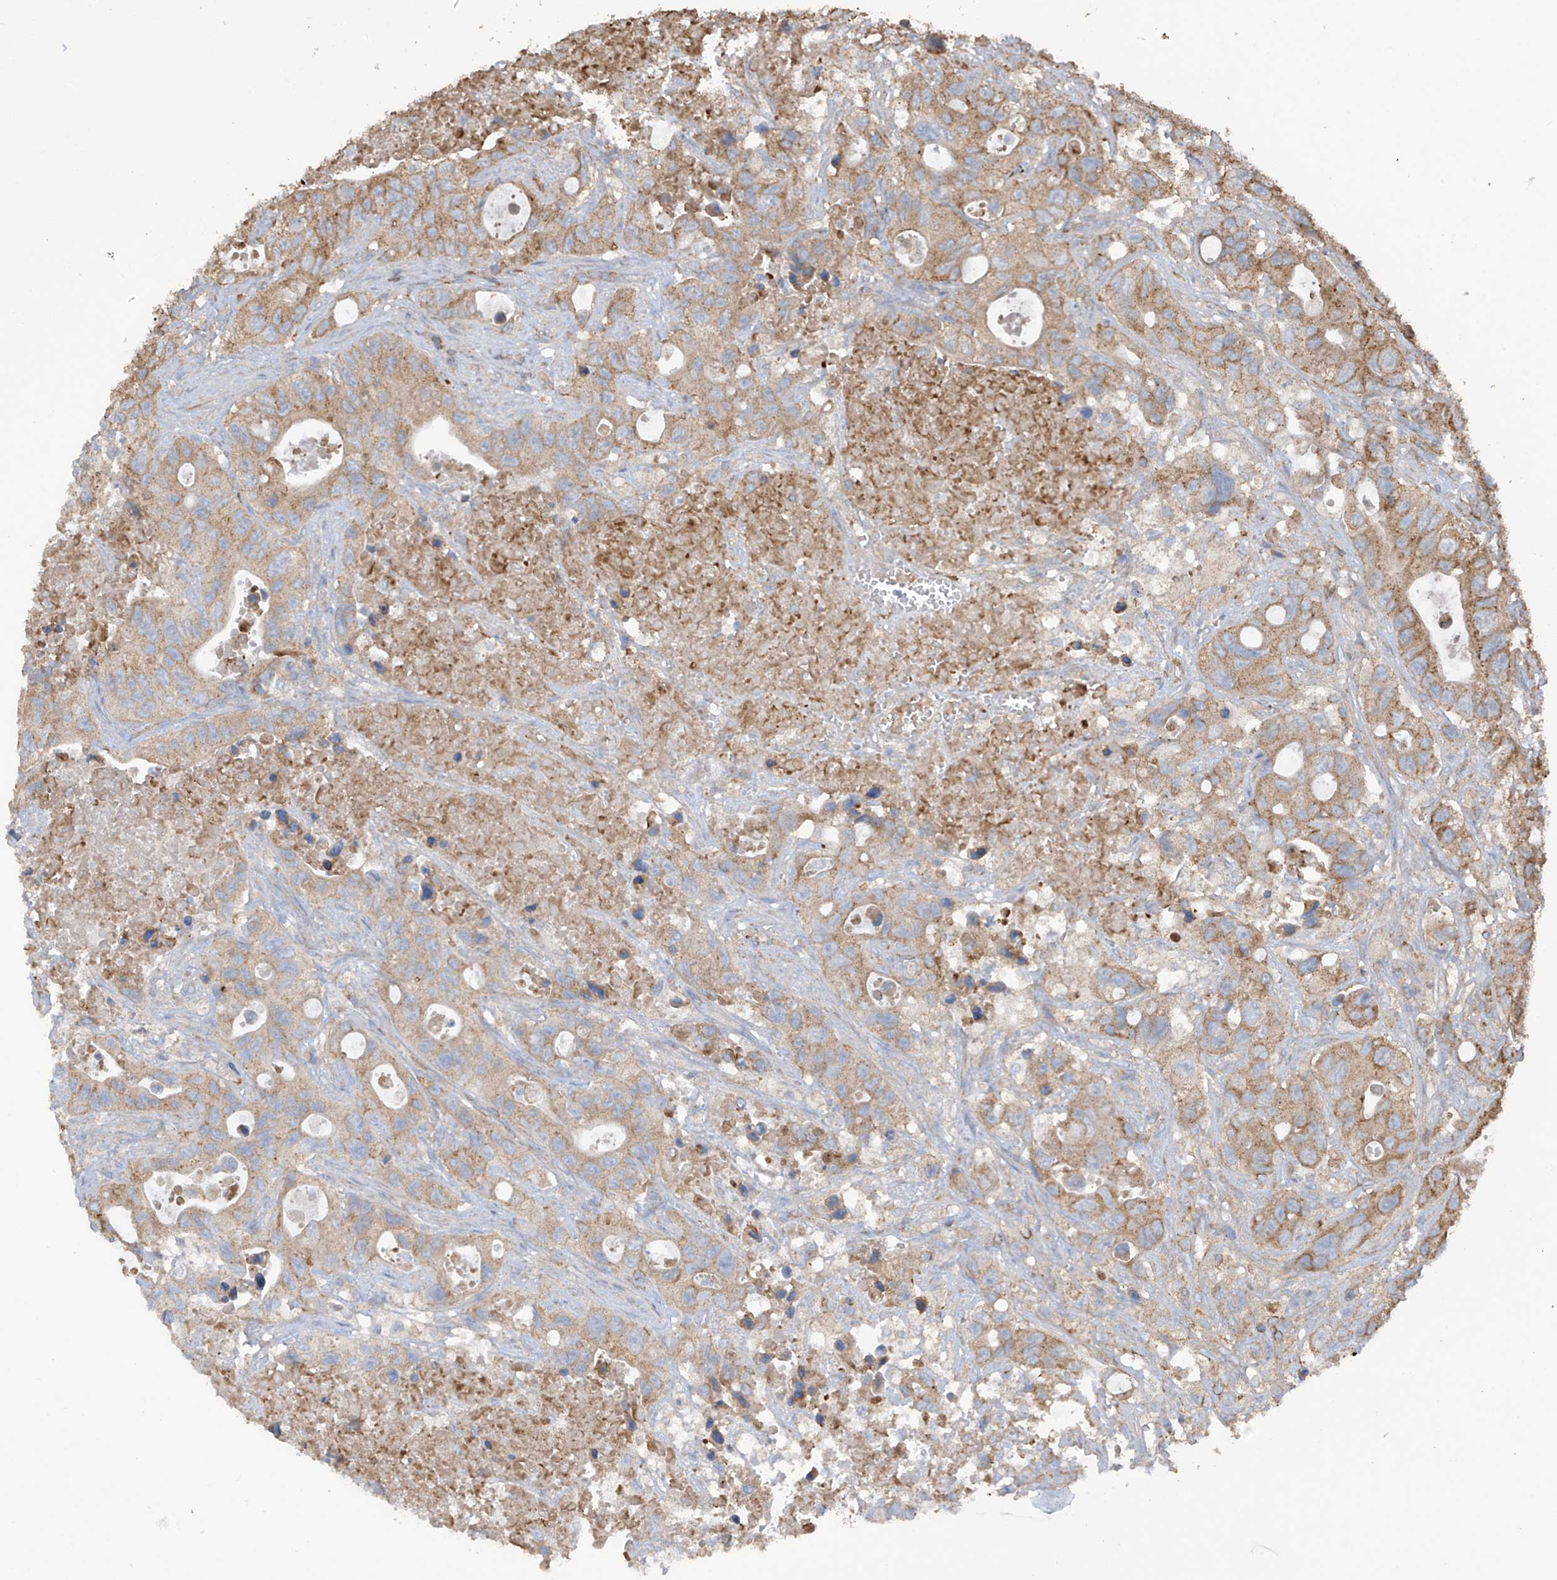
{"staining": {"intensity": "moderate", "quantity": ">75%", "location": "cytoplasmic/membranous"}, "tissue": "colorectal cancer", "cell_type": "Tumor cells", "image_type": "cancer", "snomed": [{"axis": "morphology", "description": "Adenocarcinoma, NOS"}, {"axis": "topography", "description": "Colon"}], "caption": "IHC (DAB (3,3'-diaminobenzidine)) staining of human colorectal cancer (adenocarcinoma) displays moderate cytoplasmic/membranous protein expression in approximately >75% of tumor cells.", "gene": "COX10", "patient": {"sex": "female", "age": 46}}